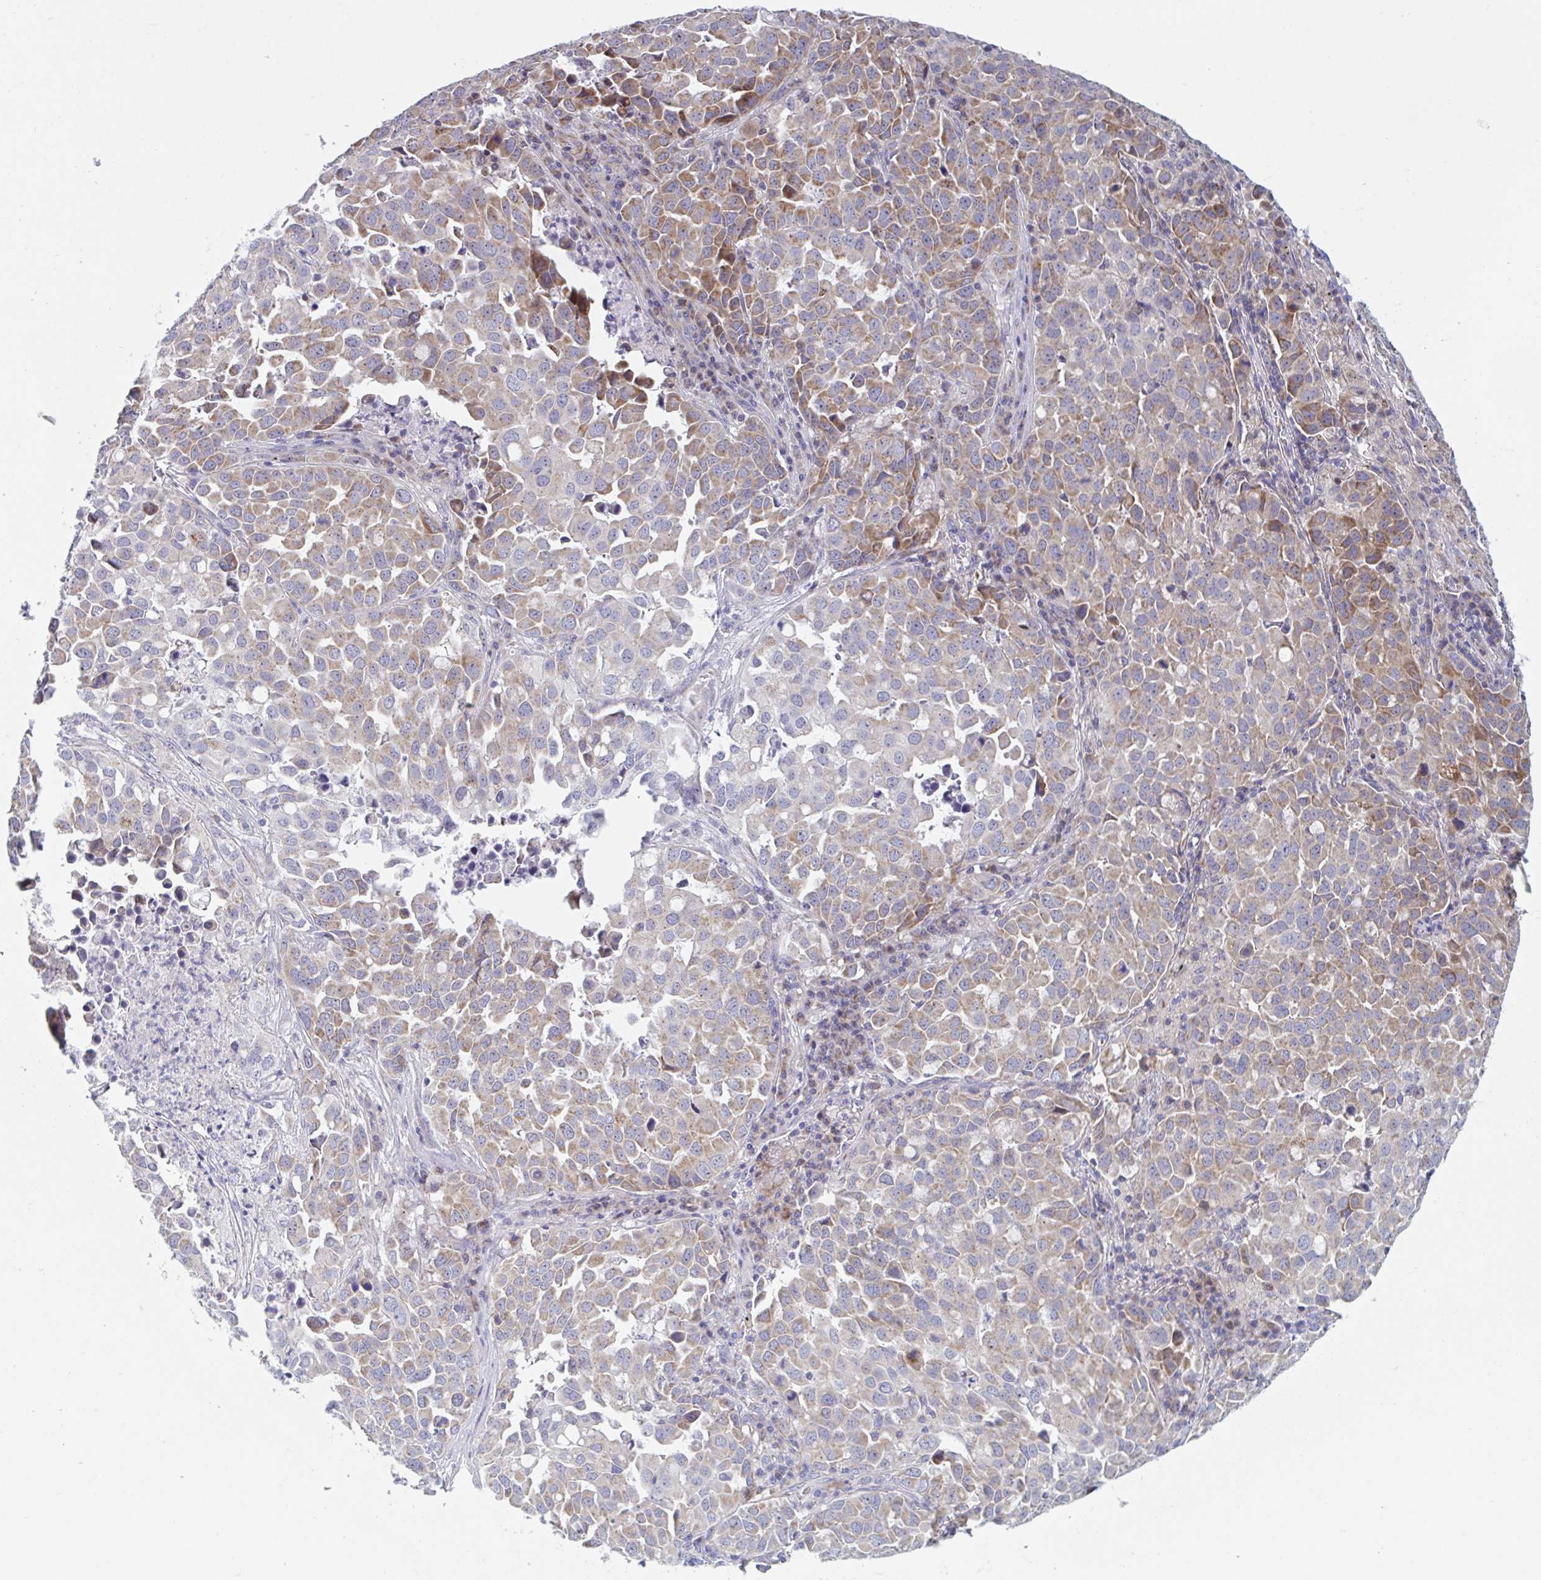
{"staining": {"intensity": "moderate", "quantity": "25%-75%", "location": "cytoplasmic/membranous"}, "tissue": "lung cancer", "cell_type": "Tumor cells", "image_type": "cancer", "snomed": [{"axis": "morphology", "description": "Adenocarcinoma, NOS"}, {"axis": "morphology", "description": "Adenocarcinoma, metastatic, NOS"}, {"axis": "topography", "description": "Lymph node"}, {"axis": "topography", "description": "Lung"}], "caption": "This image shows immunohistochemistry staining of human lung metastatic adenocarcinoma, with medium moderate cytoplasmic/membranous staining in about 25%-75% of tumor cells.", "gene": "MRPL53", "patient": {"sex": "female", "age": 65}}